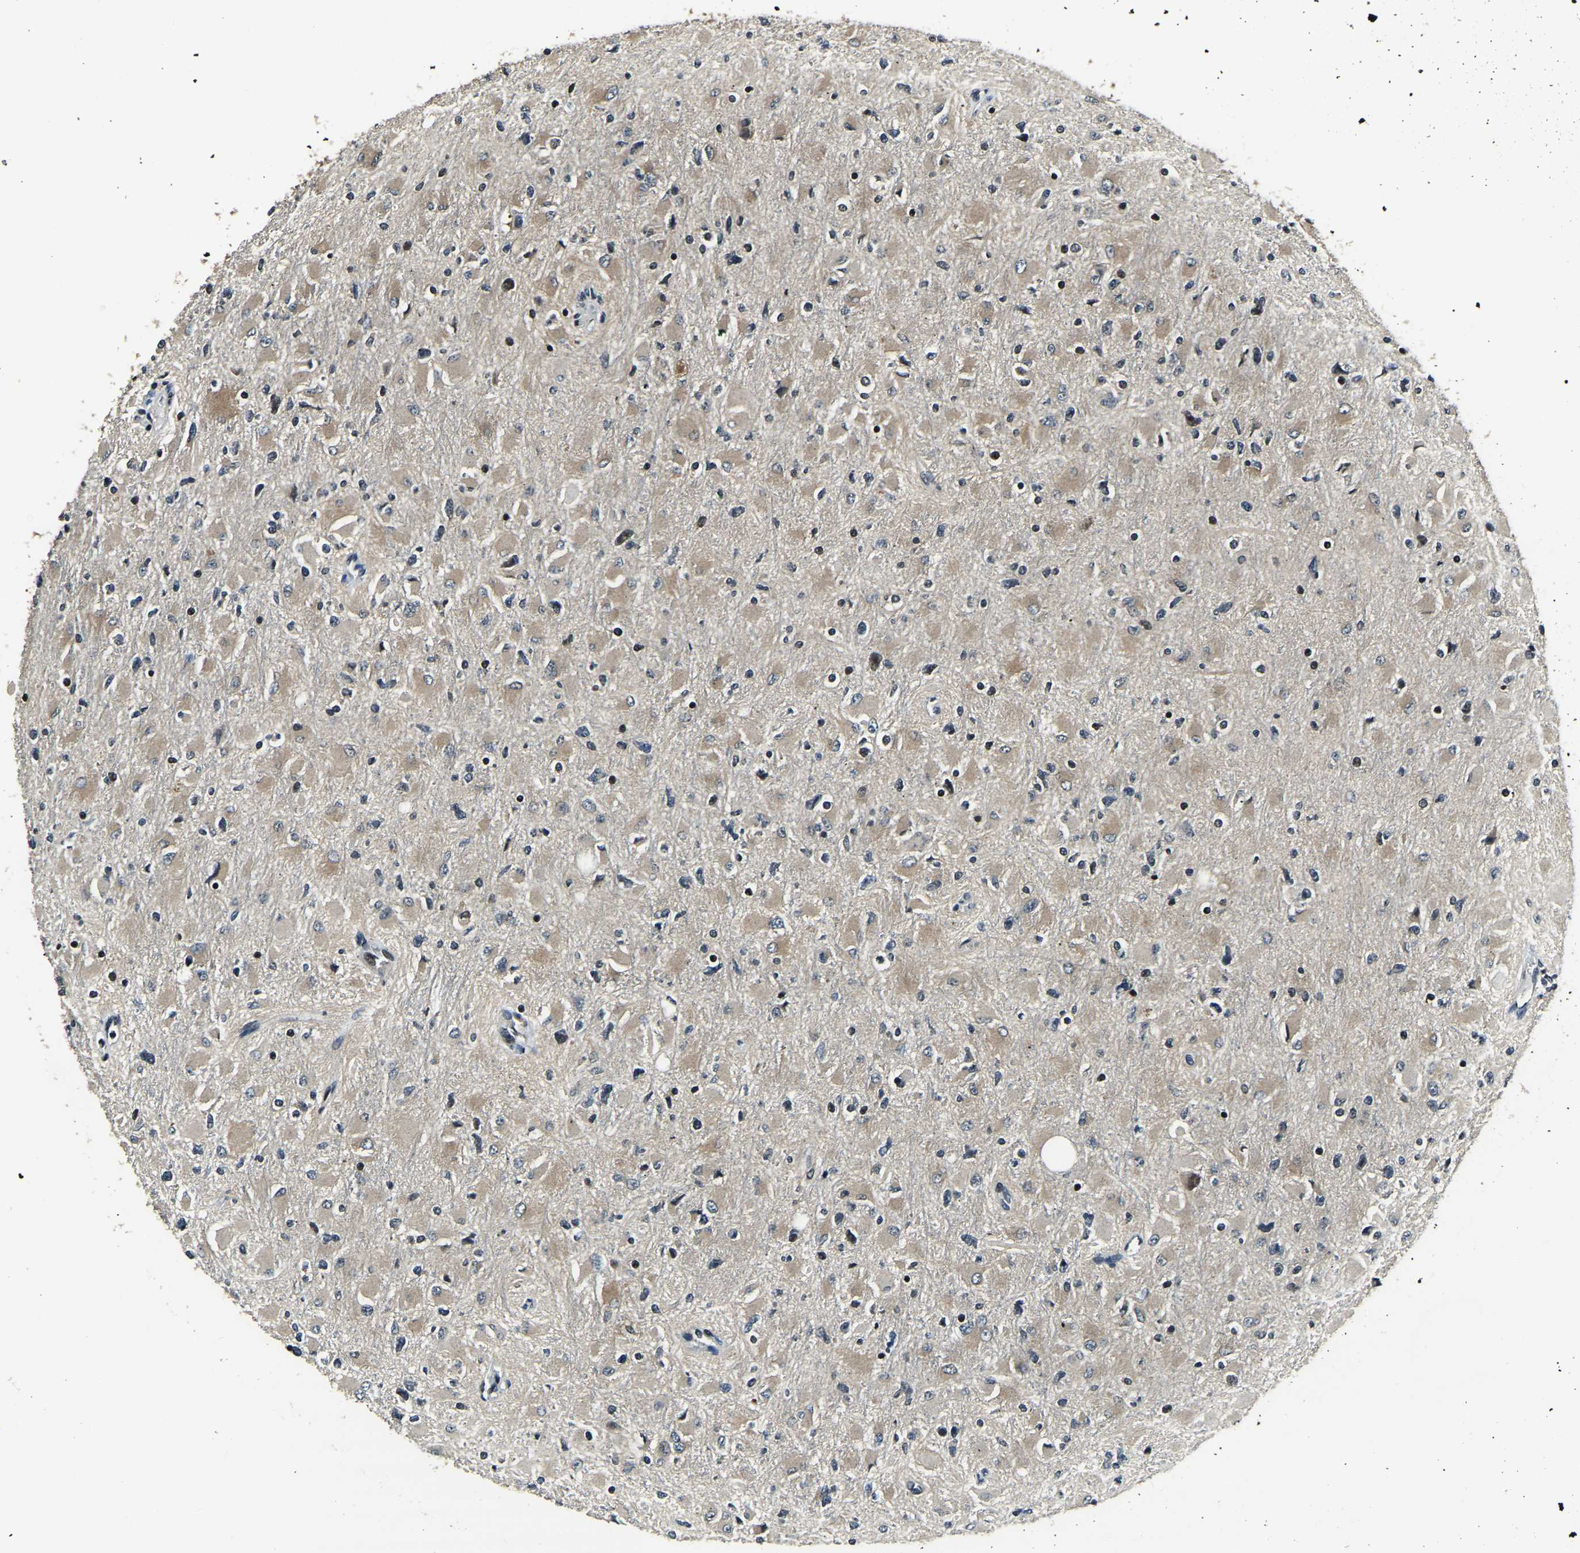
{"staining": {"intensity": "weak", "quantity": ">75%", "location": "cytoplasmic/membranous"}, "tissue": "glioma", "cell_type": "Tumor cells", "image_type": "cancer", "snomed": [{"axis": "morphology", "description": "Glioma, malignant, High grade"}, {"axis": "topography", "description": "Cerebral cortex"}], "caption": "High-magnification brightfield microscopy of malignant glioma (high-grade) stained with DAB (3,3'-diaminobenzidine) (brown) and counterstained with hematoxylin (blue). tumor cells exhibit weak cytoplasmic/membranous positivity is present in approximately>75% of cells.", "gene": "ANKIB1", "patient": {"sex": "female", "age": 36}}